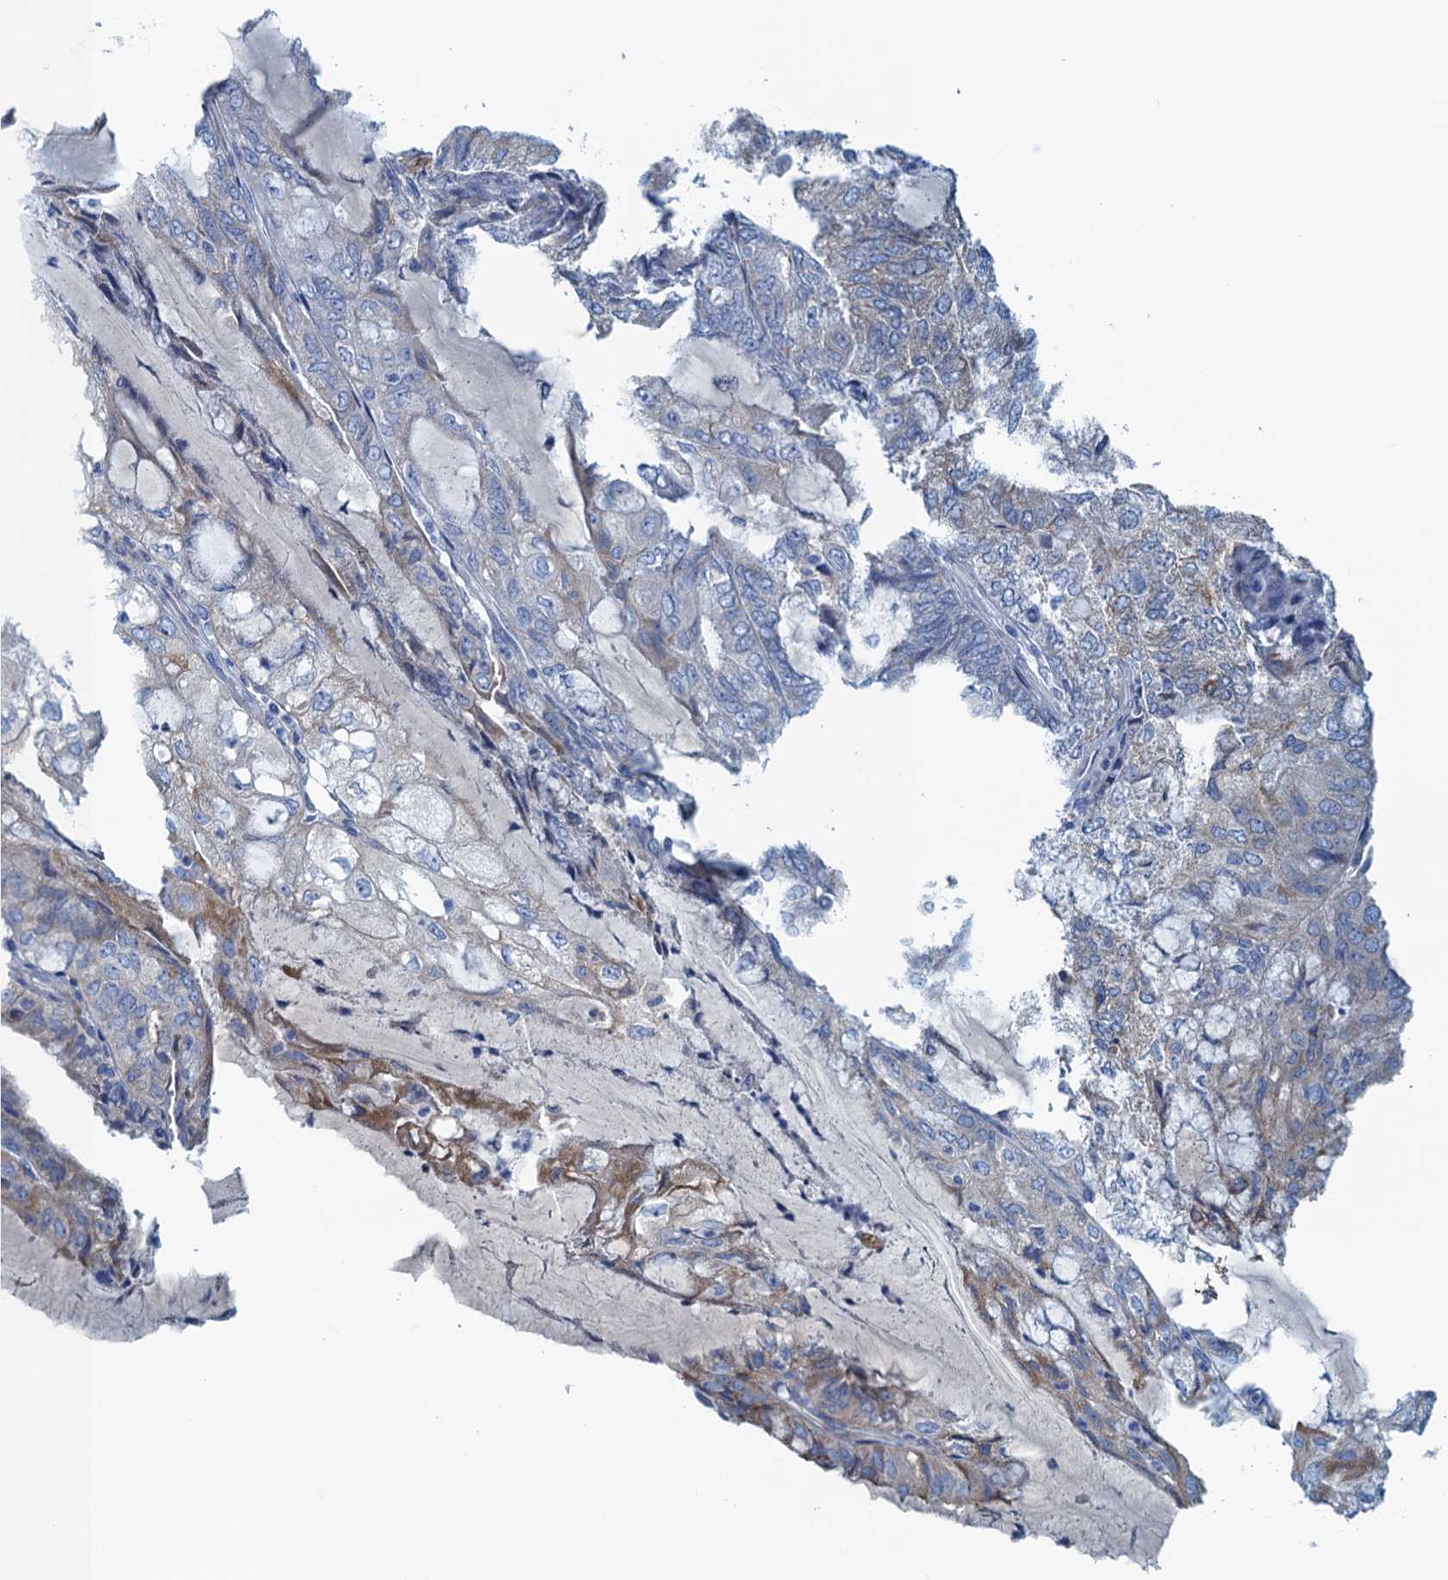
{"staining": {"intensity": "weak", "quantity": "<25%", "location": "cytoplasmic/membranous"}, "tissue": "endometrial cancer", "cell_type": "Tumor cells", "image_type": "cancer", "snomed": [{"axis": "morphology", "description": "Adenocarcinoma, NOS"}, {"axis": "topography", "description": "Endometrium"}], "caption": "Human endometrial adenocarcinoma stained for a protein using immunohistochemistry reveals no positivity in tumor cells.", "gene": "C10orf88", "patient": {"sex": "female", "age": 81}}